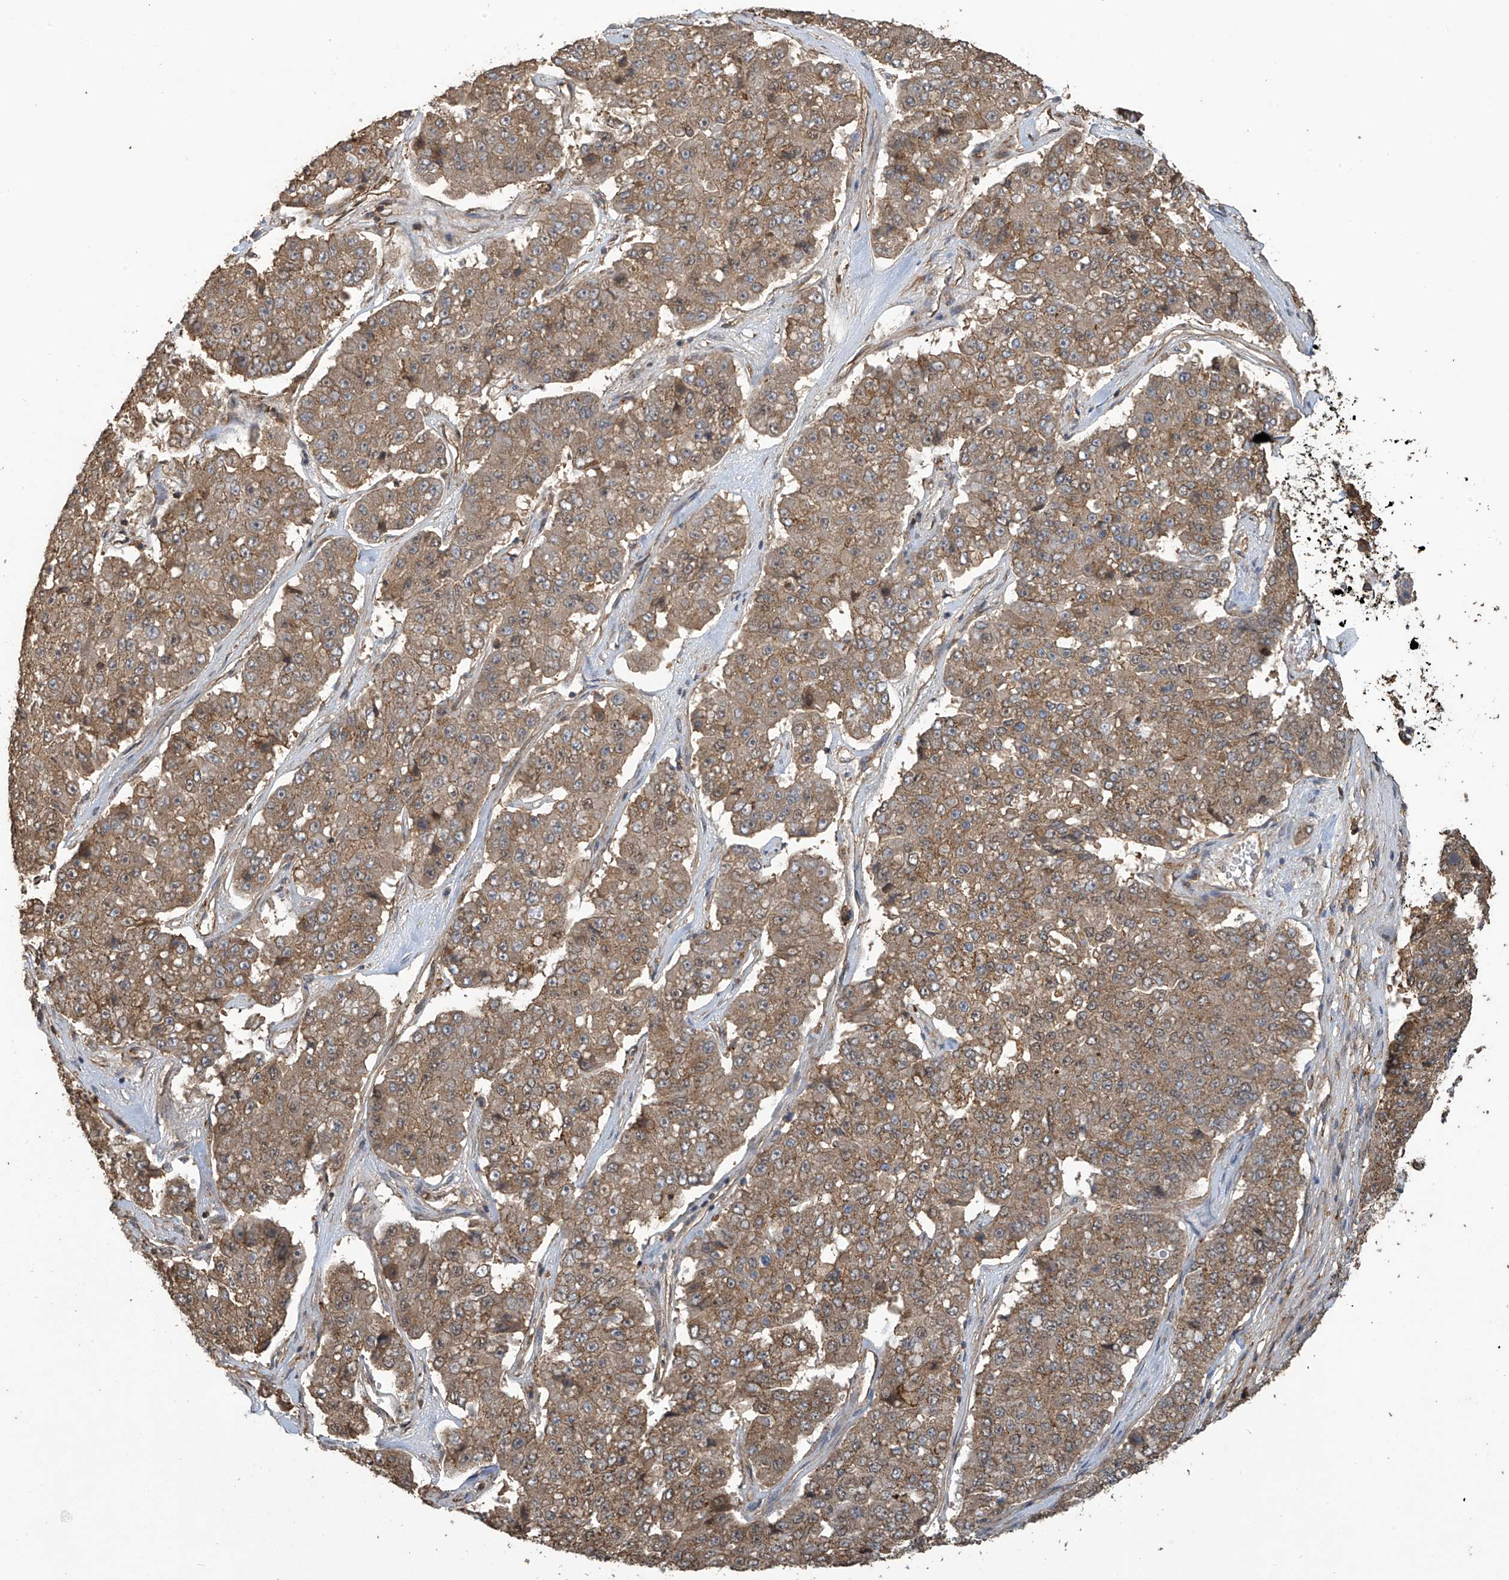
{"staining": {"intensity": "moderate", "quantity": ">75%", "location": "cytoplasmic/membranous"}, "tissue": "pancreatic cancer", "cell_type": "Tumor cells", "image_type": "cancer", "snomed": [{"axis": "morphology", "description": "Adenocarcinoma, NOS"}, {"axis": "topography", "description": "Pancreas"}], "caption": "This is an image of IHC staining of adenocarcinoma (pancreatic), which shows moderate positivity in the cytoplasmic/membranous of tumor cells.", "gene": "COX10", "patient": {"sex": "male", "age": 50}}